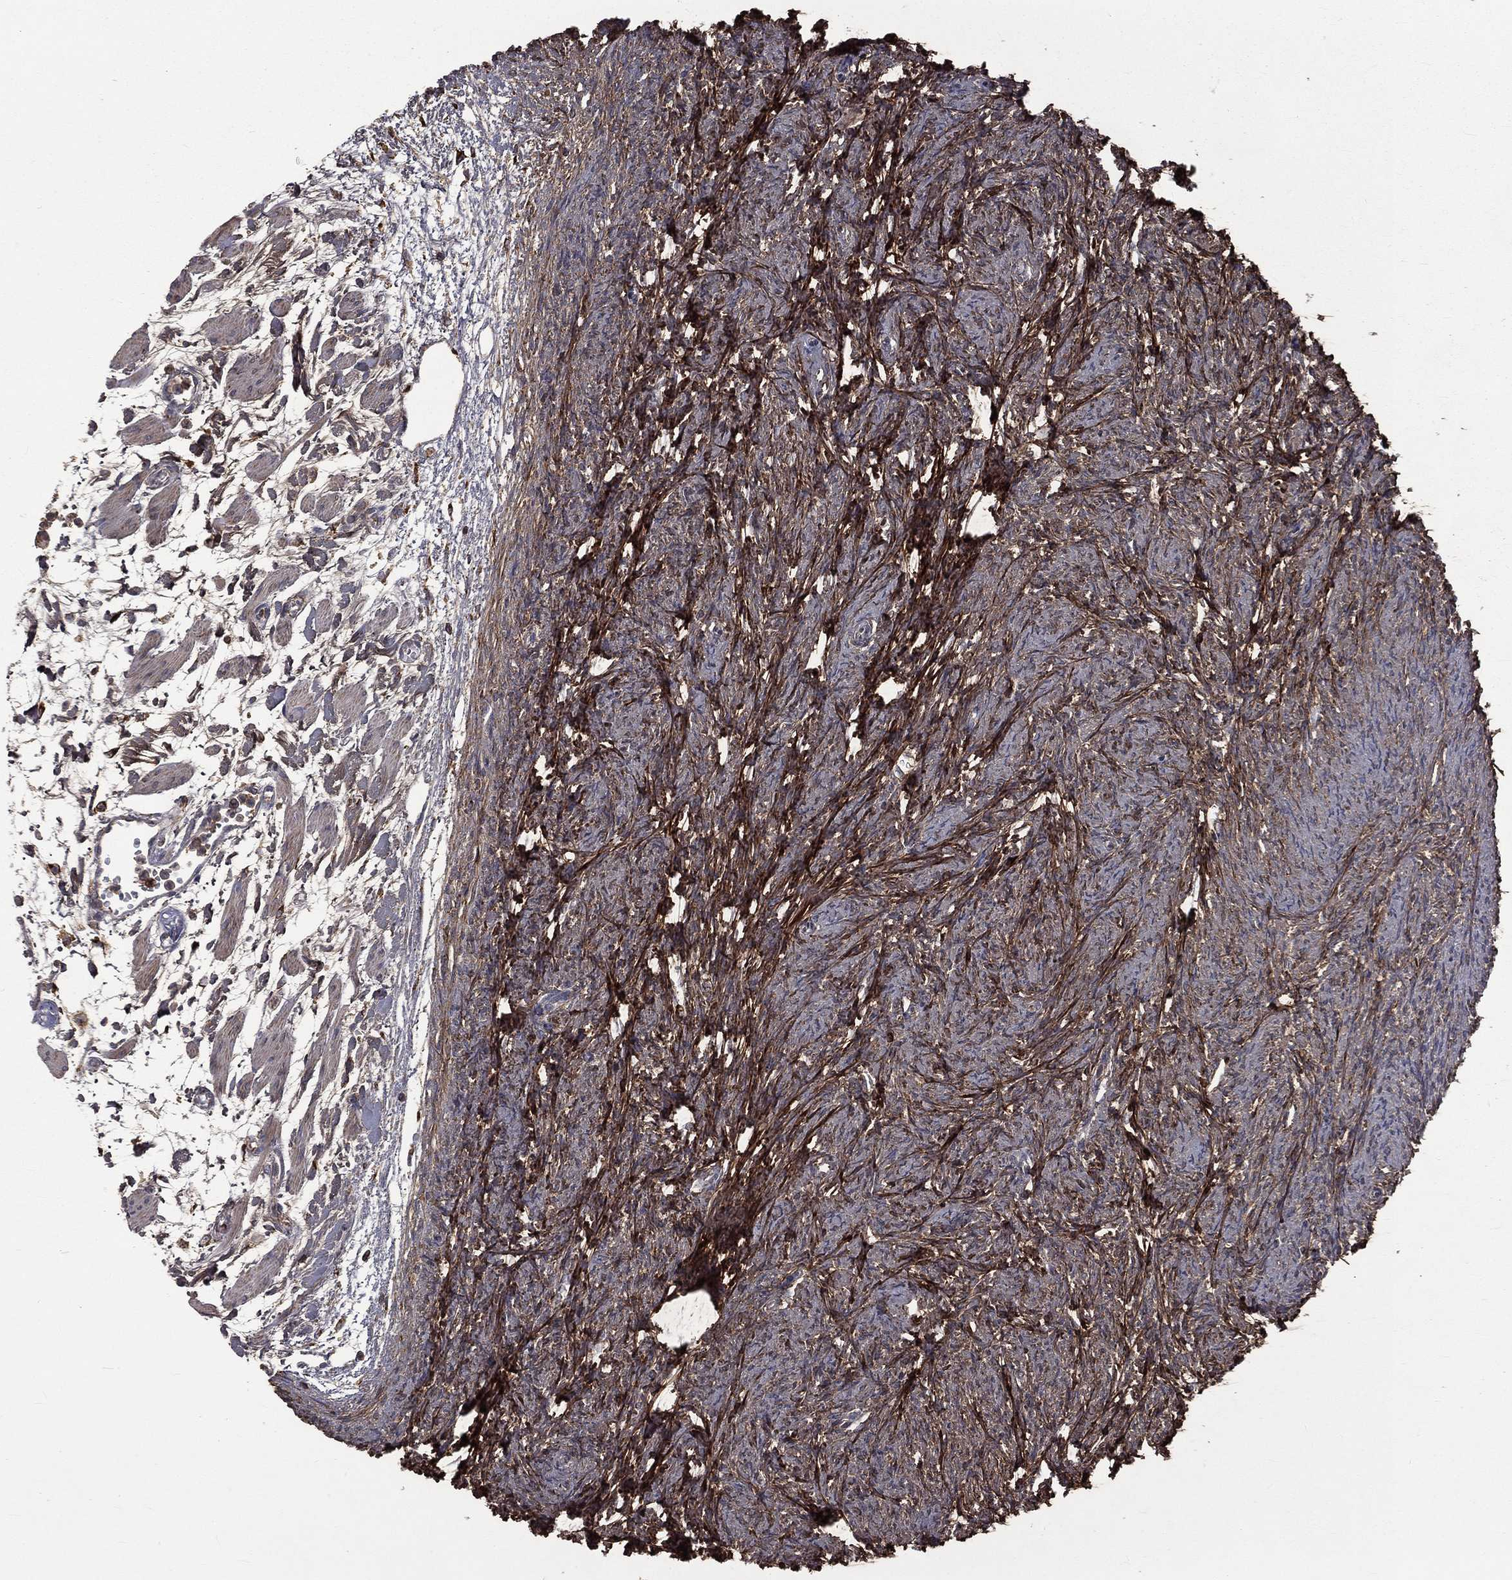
{"staining": {"intensity": "moderate", "quantity": ">75%", "location": "cytoplasmic/membranous"}, "tissue": "ovary", "cell_type": "Follicle cells", "image_type": "normal", "snomed": [{"axis": "morphology", "description": "Normal tissue, NOS"}, {"axis": "topography", "description": "Fallopian tube"}, {"axis": "topography", "description": "Ovary"}], "caption": "A medium amount of moderate cytoplasmic/membranous expression is appreciated in approximately >75% of follicle cells in normal ovary. The protein is stained brown, and the nuclei are stained in blue (DAB IHC with brightfield microscopy, high magnification).", "gene": "OLFML1", "patient": {"sex": "female", "age": 33}}